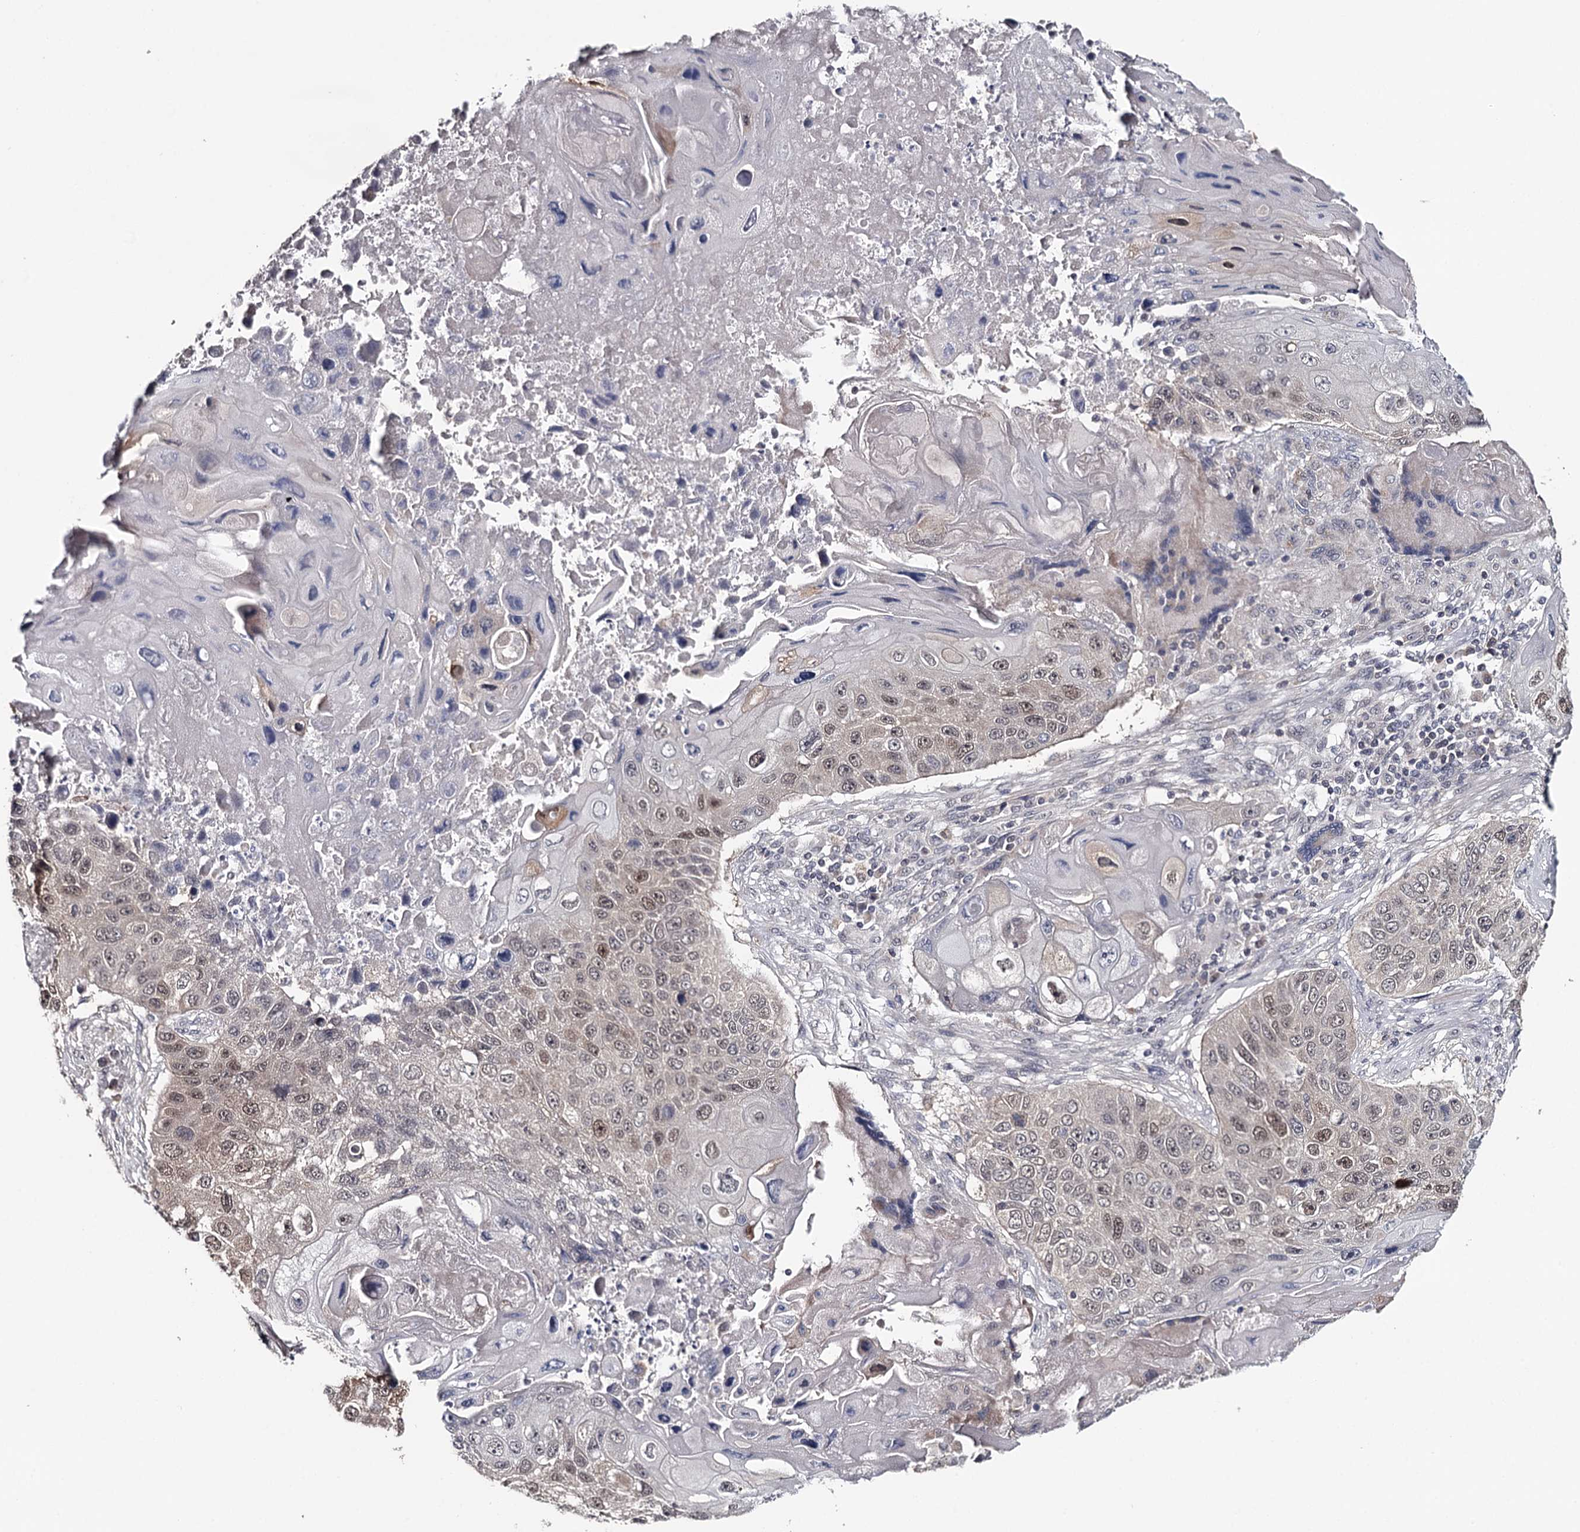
{"staining": {"intensity": "moderate", "quantity": "25%-75%", "location": "cytoplasmic/membranous,nuclear"}, "tissue": "lung cancer", "cell_type": "Tumor cells", "image_type": "cancer", "snomed": [{"axis": "morphology", "description": "Squamous cell carcinoma, NOS"}, {"axis": "topography", "description": "Lung"}], "caption": "A medium amount of moderate cytoplasmic/membranous and nuclear staining is present in approximately 25%-75% of tumor cells in lung squamous cell carcinoma tissue.", "gene": "GTSF1", "patient": {"sex": "male", "age": 61}}